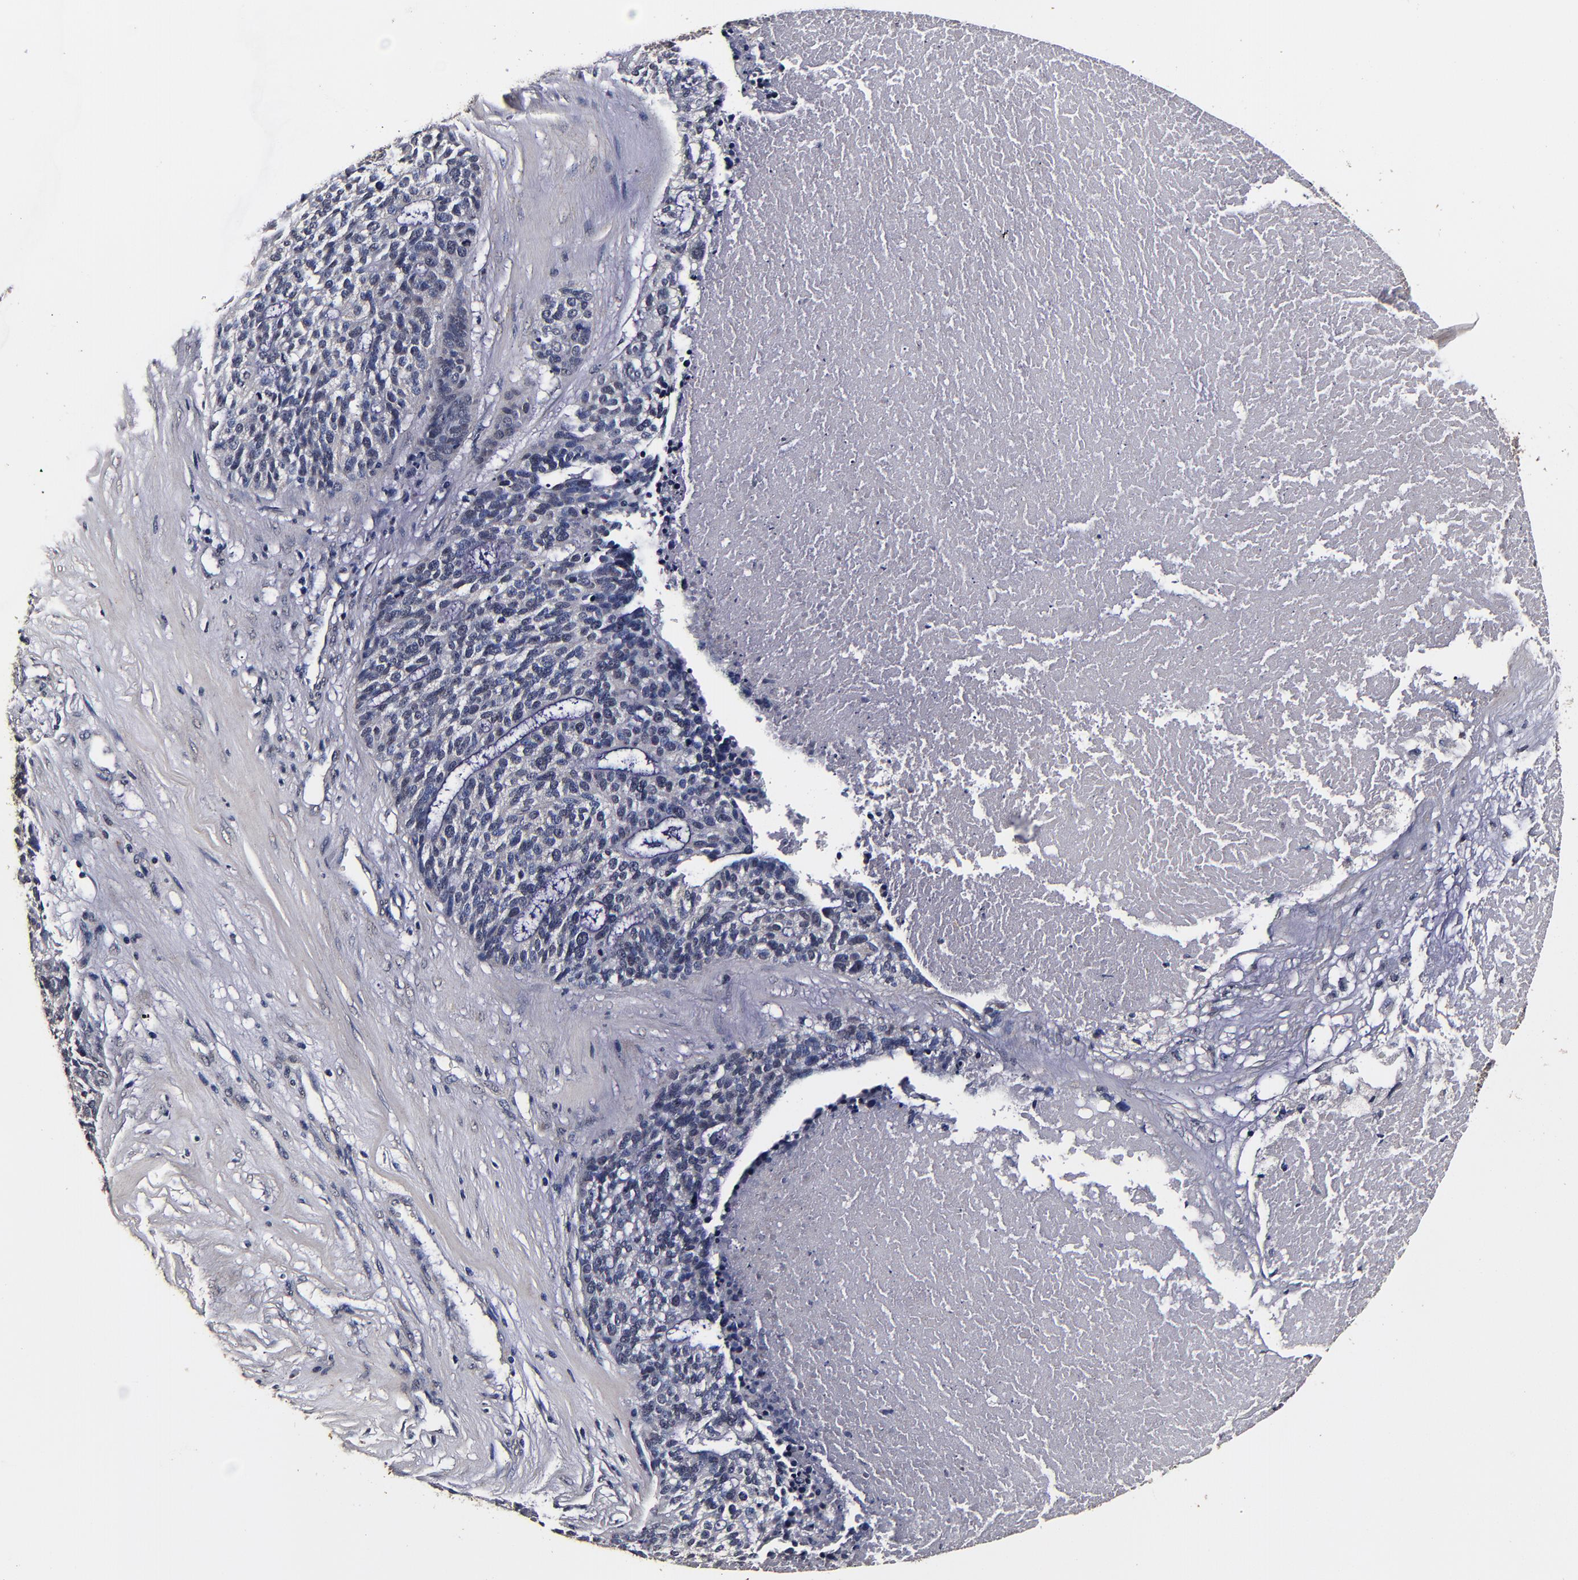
{"staining": {"intensity": "negative", "quantity": "none", "location": "none"}, "tissue": "ovarian cancer", "cell_type": "Tumor cells", "image_type": "cancer", "snomed": [{"axis": "morphology", "description": "Cystadenocarcinoma, serous, NOS"}, {"axis": "topography", "description": "Ovary"}], "caption": "A high-resolution photomicrograph shows immunohistochemistry (IHC) staining of ovarian serous cystadenocarcinoma, which shows no significant expression in tumor cells. (DAB immunohistochemistry visualized using brightfield microscopy, high magnification).", "gene": "MMP15", "patient": {"sex": "female", "age": 59}}